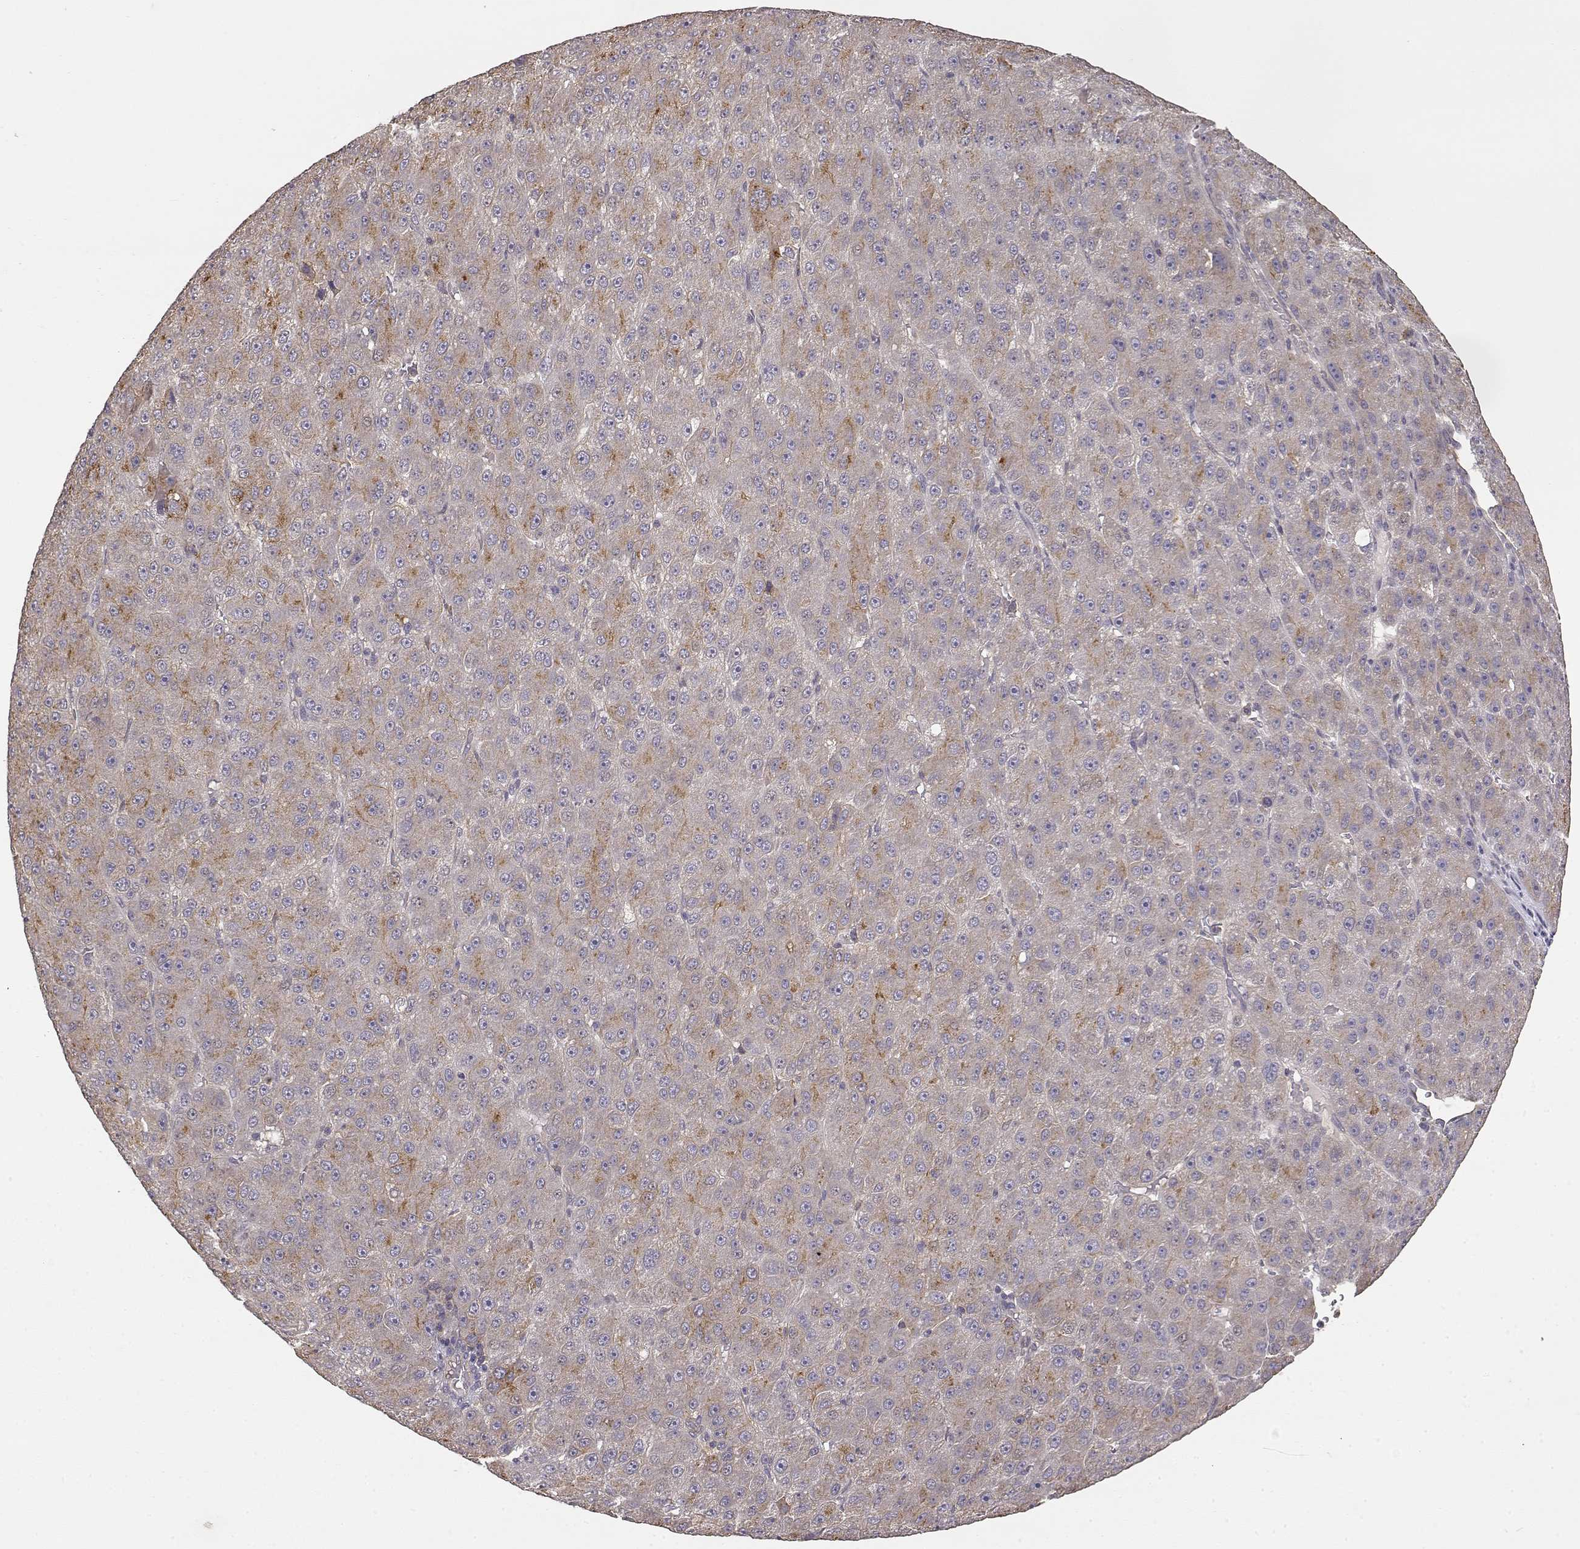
{"staining": {"intensity": "weak", "quantity": "<25%", "location": "cytoplasmic/membranous"}, "tissue": "liver cancer", "cell_type": "Tumor cells", "image_type": "cancer", "snomed": [{"axis": "morphology", "description": "Carcinoma, Hepatocellular, NOS"}, {"axis": "topography", "description": "Liver"}], "caption": "Tumor cells show no significant protein positivity in liver cancer (hepatocellular carcinoma).", "gene": "IFITM1", "patient": {"sex": "male", "age": 67}}